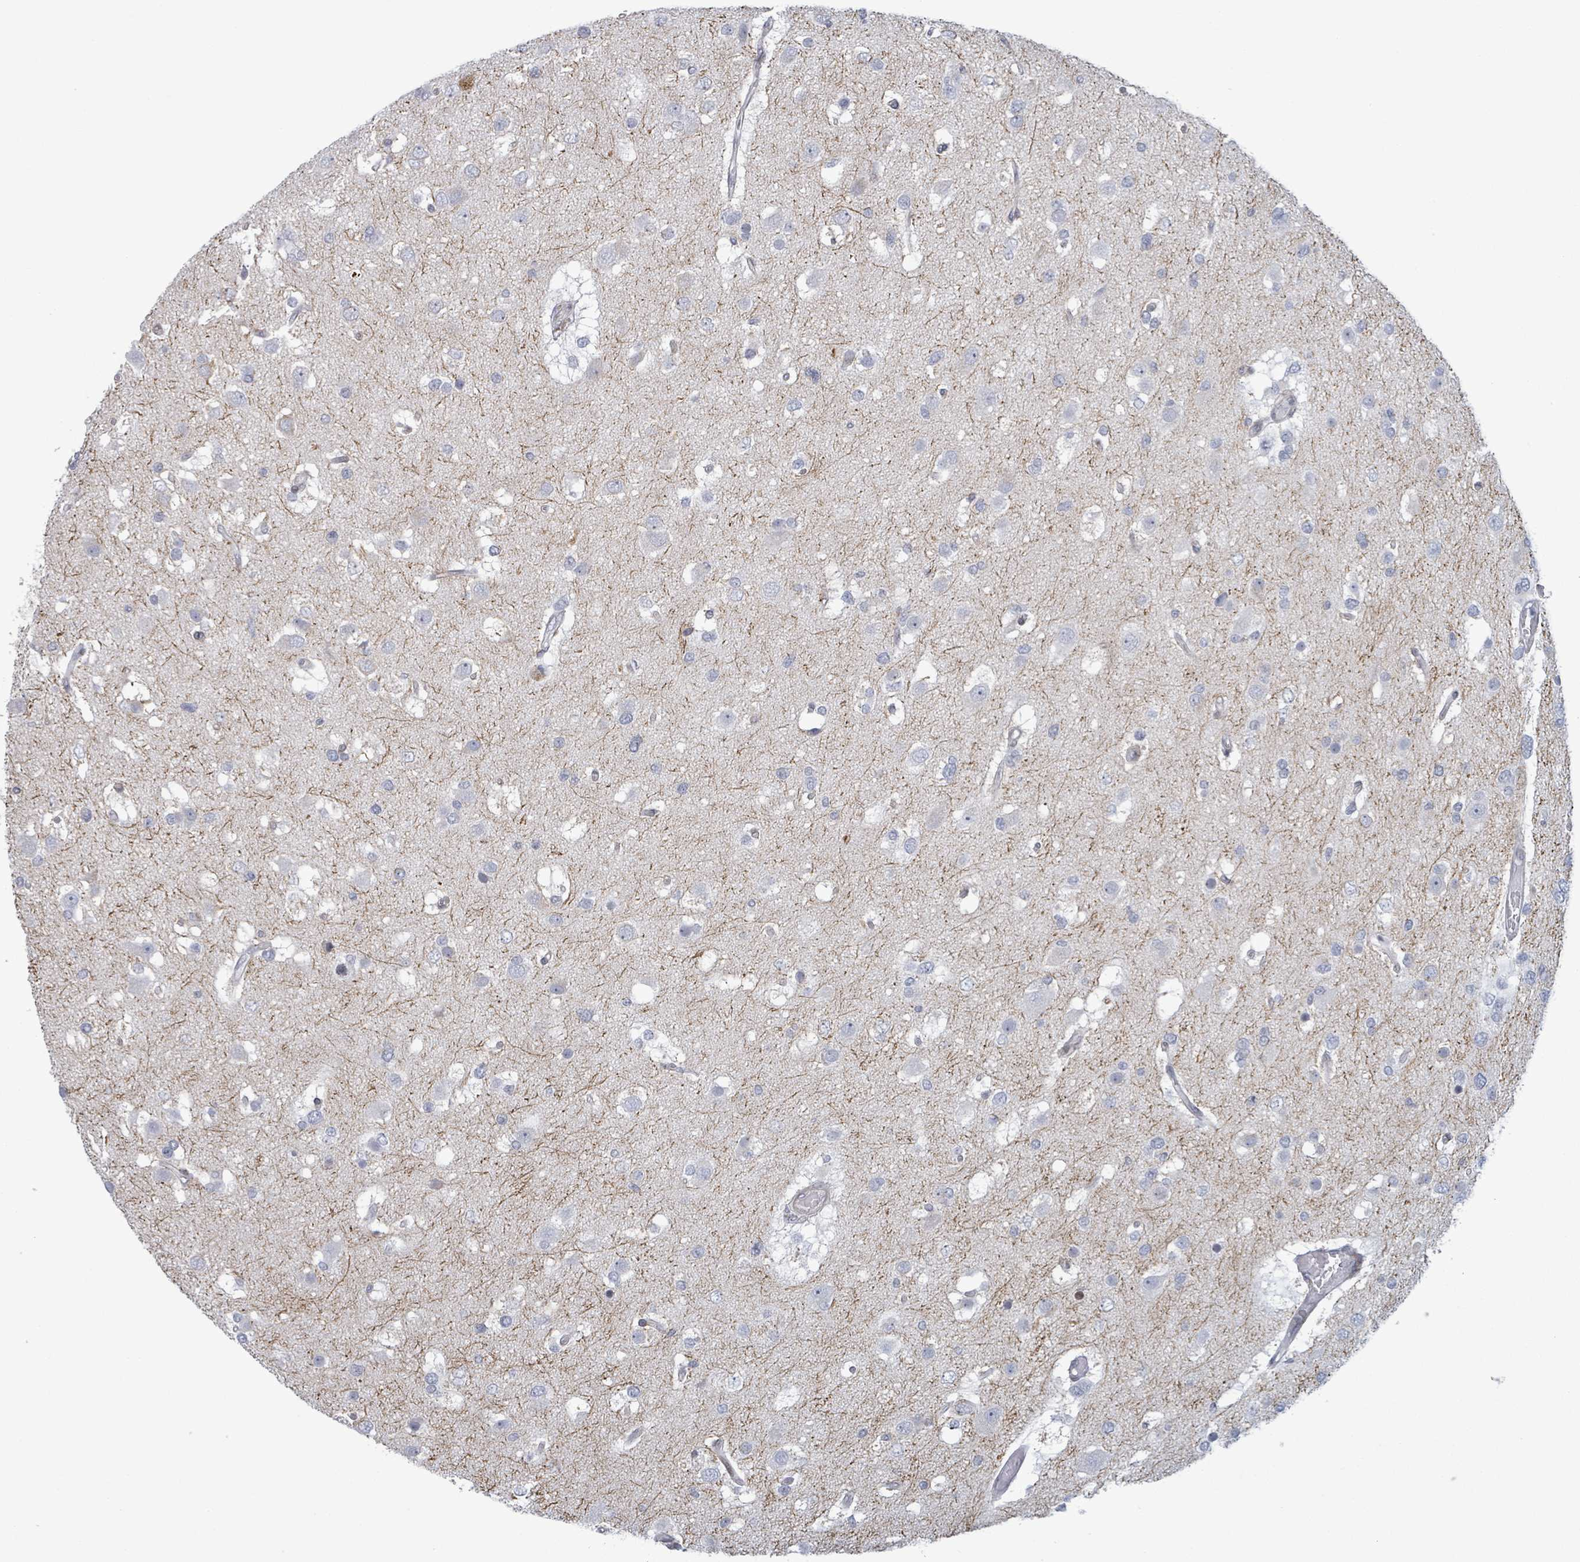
{"staining": {"intensity": "negative", "quantity": "none", "location": "none"}, "tissue": "glioma", "cell_type": "Tumor cells", "image_type": "cancer", "snomed": [{"axis": "morphology", "description": "Glioma, malignant, High grade"}, {"axis": "topography", "description": "Brain"}], "caption": "Tumor cells are negative for protein expression in human glioma.", "gene": "FNDC4", "patient": {"sex": "male", "age": 53}}